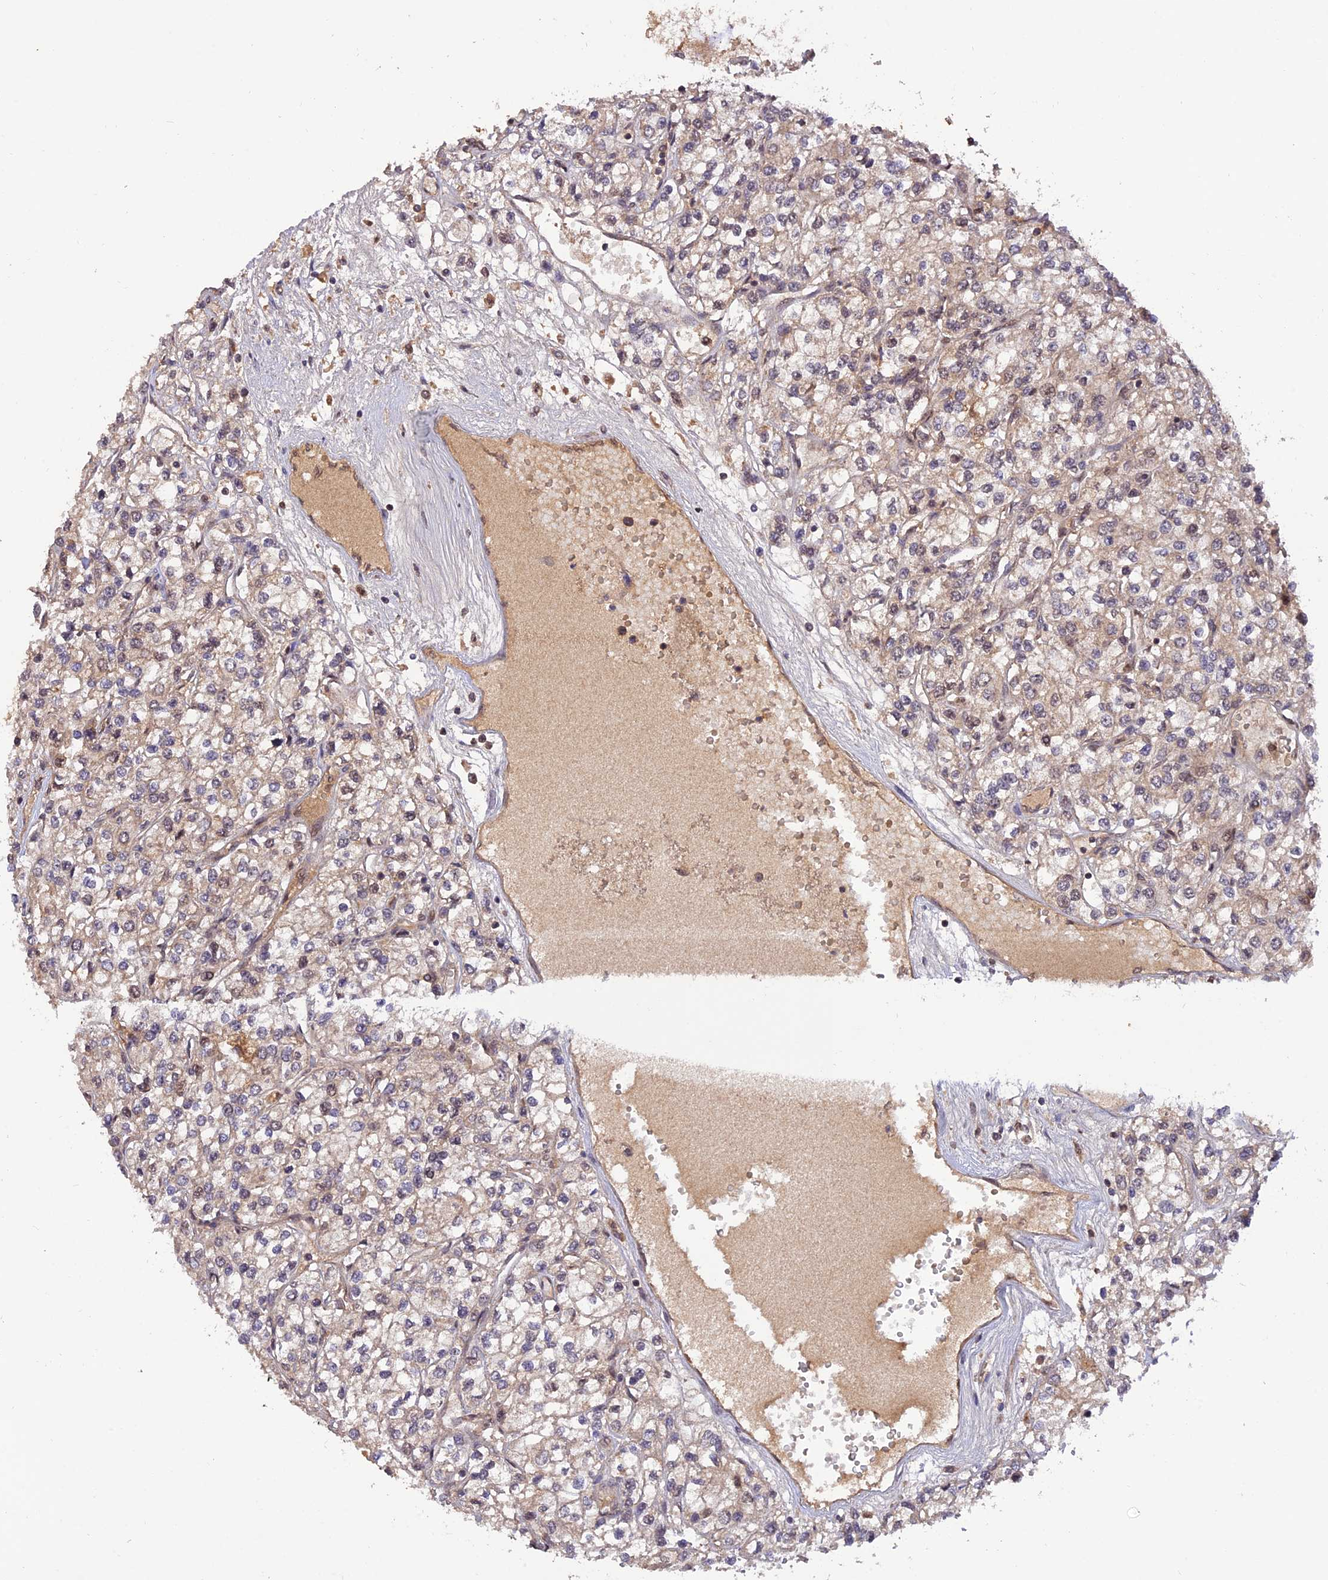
{"staining": {"intensity": "weak", "quantity": "25%-75%", "location": "cytoplasmic/membranous"}, "tissue": "renal cancer", "cell_type": "Tumor cells", "image_type": "cancer", "snomed": [{"axis": "morphology", "description": "Adenocarcinoma, NOS"}, {"axis": "topography", "description": "Kidney"}], "caption": "There is low levels of weak cytoplasmic/membranous staining in tumor cells of renal adenocarcinoma, as demonstrated by immunohistochemical staining (brown color).", "gene": "REV1", "patient": {"sex": "male", "age": 80}}